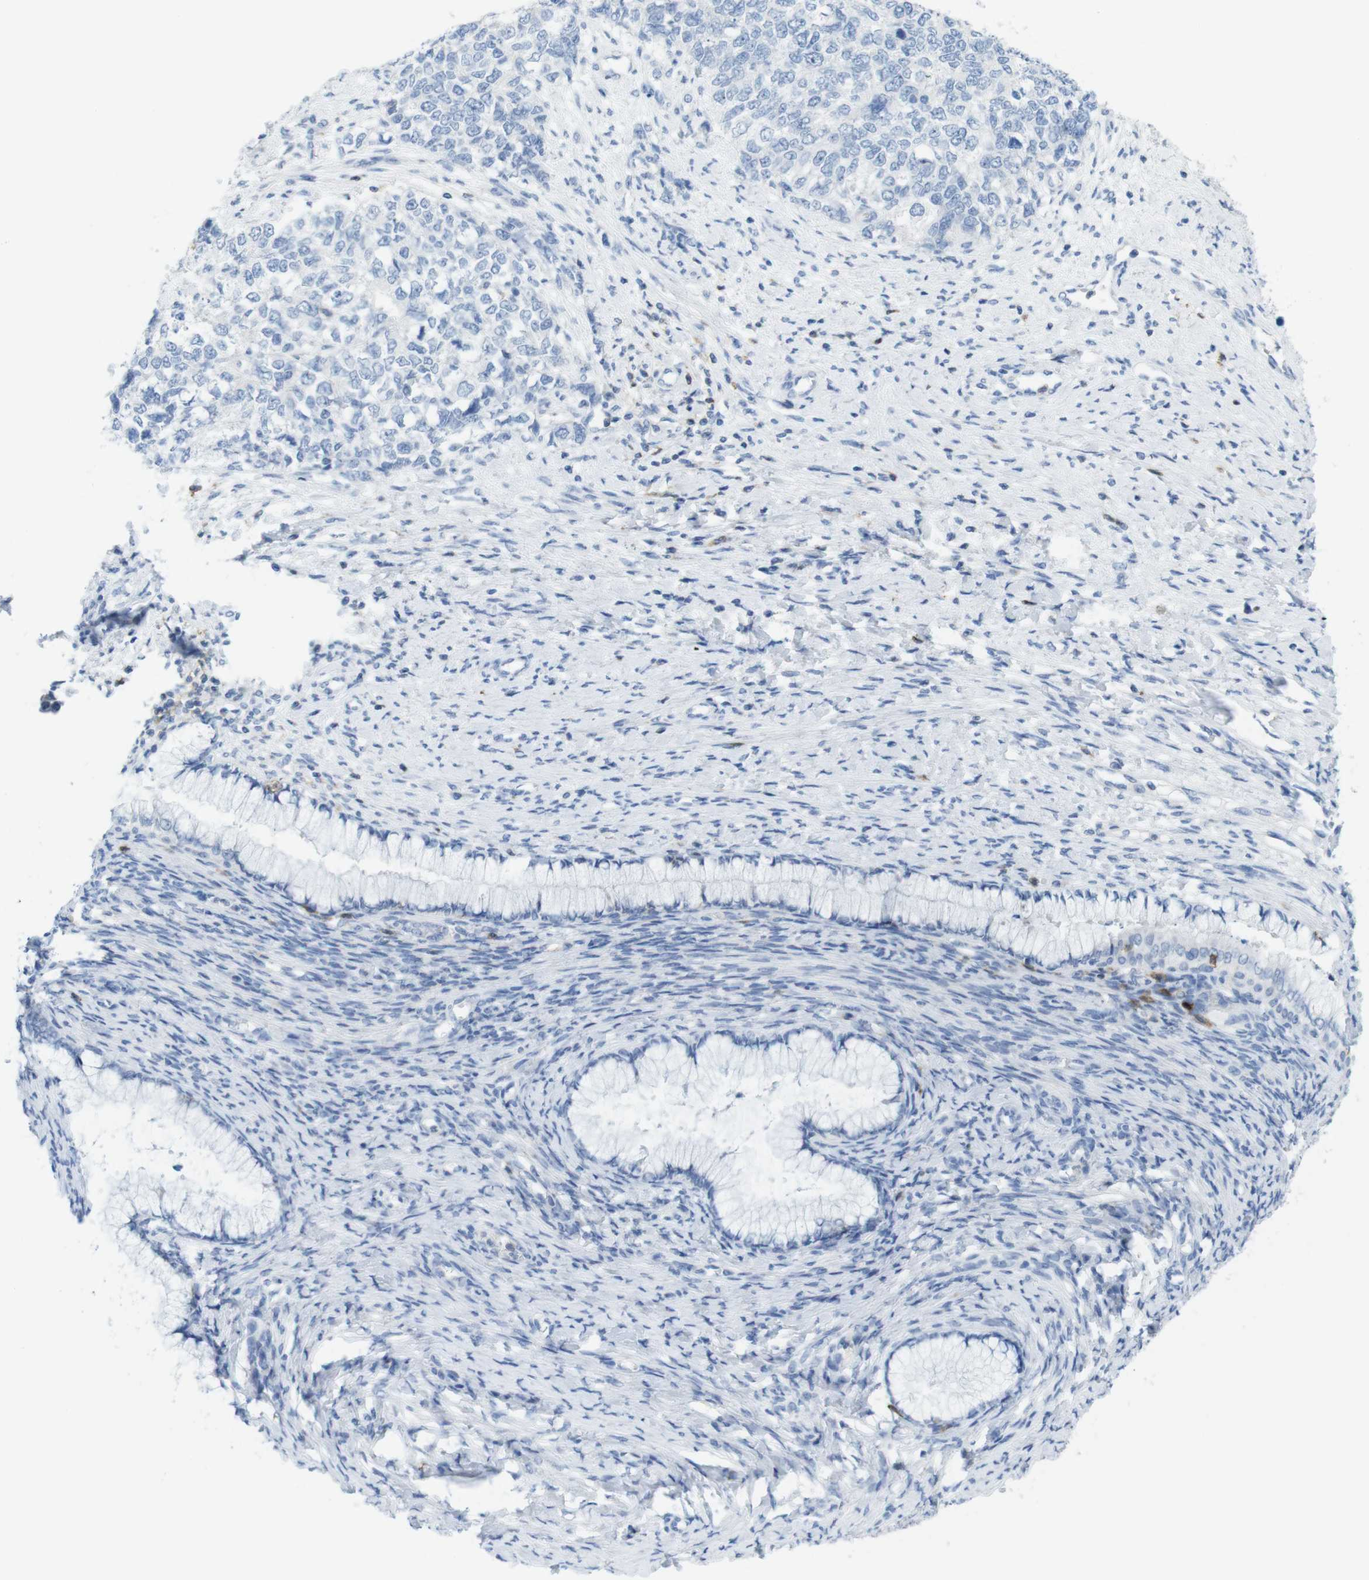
{"staining": {"intensity": "negative", "quantity": "none", "location": "none"}, "tissue": "cervical cancer", "cell_type": "Tumor cells", "image_type": "cancer", "snomed": [{"axis": "morphology", "description": "Squamous cell carcinoma, NOS"}, {"axis": "topography", "description": "Cervix"}], "caption": "DAB (3,3'-diaminobenzidine) immunohistochemical staining of human cervical cancer (squamous cell carcinoma) demonstrates no significant expression in tumor cells. The staining was performed using DAB (3,3'-diaminobenzidine) to visualize the protein expression in brown, while the nuclei were stained in blue with hematoxylin (Magnification: 20x).", "gene": "CD5", "patient": {"sex": "female", "age": 63}}